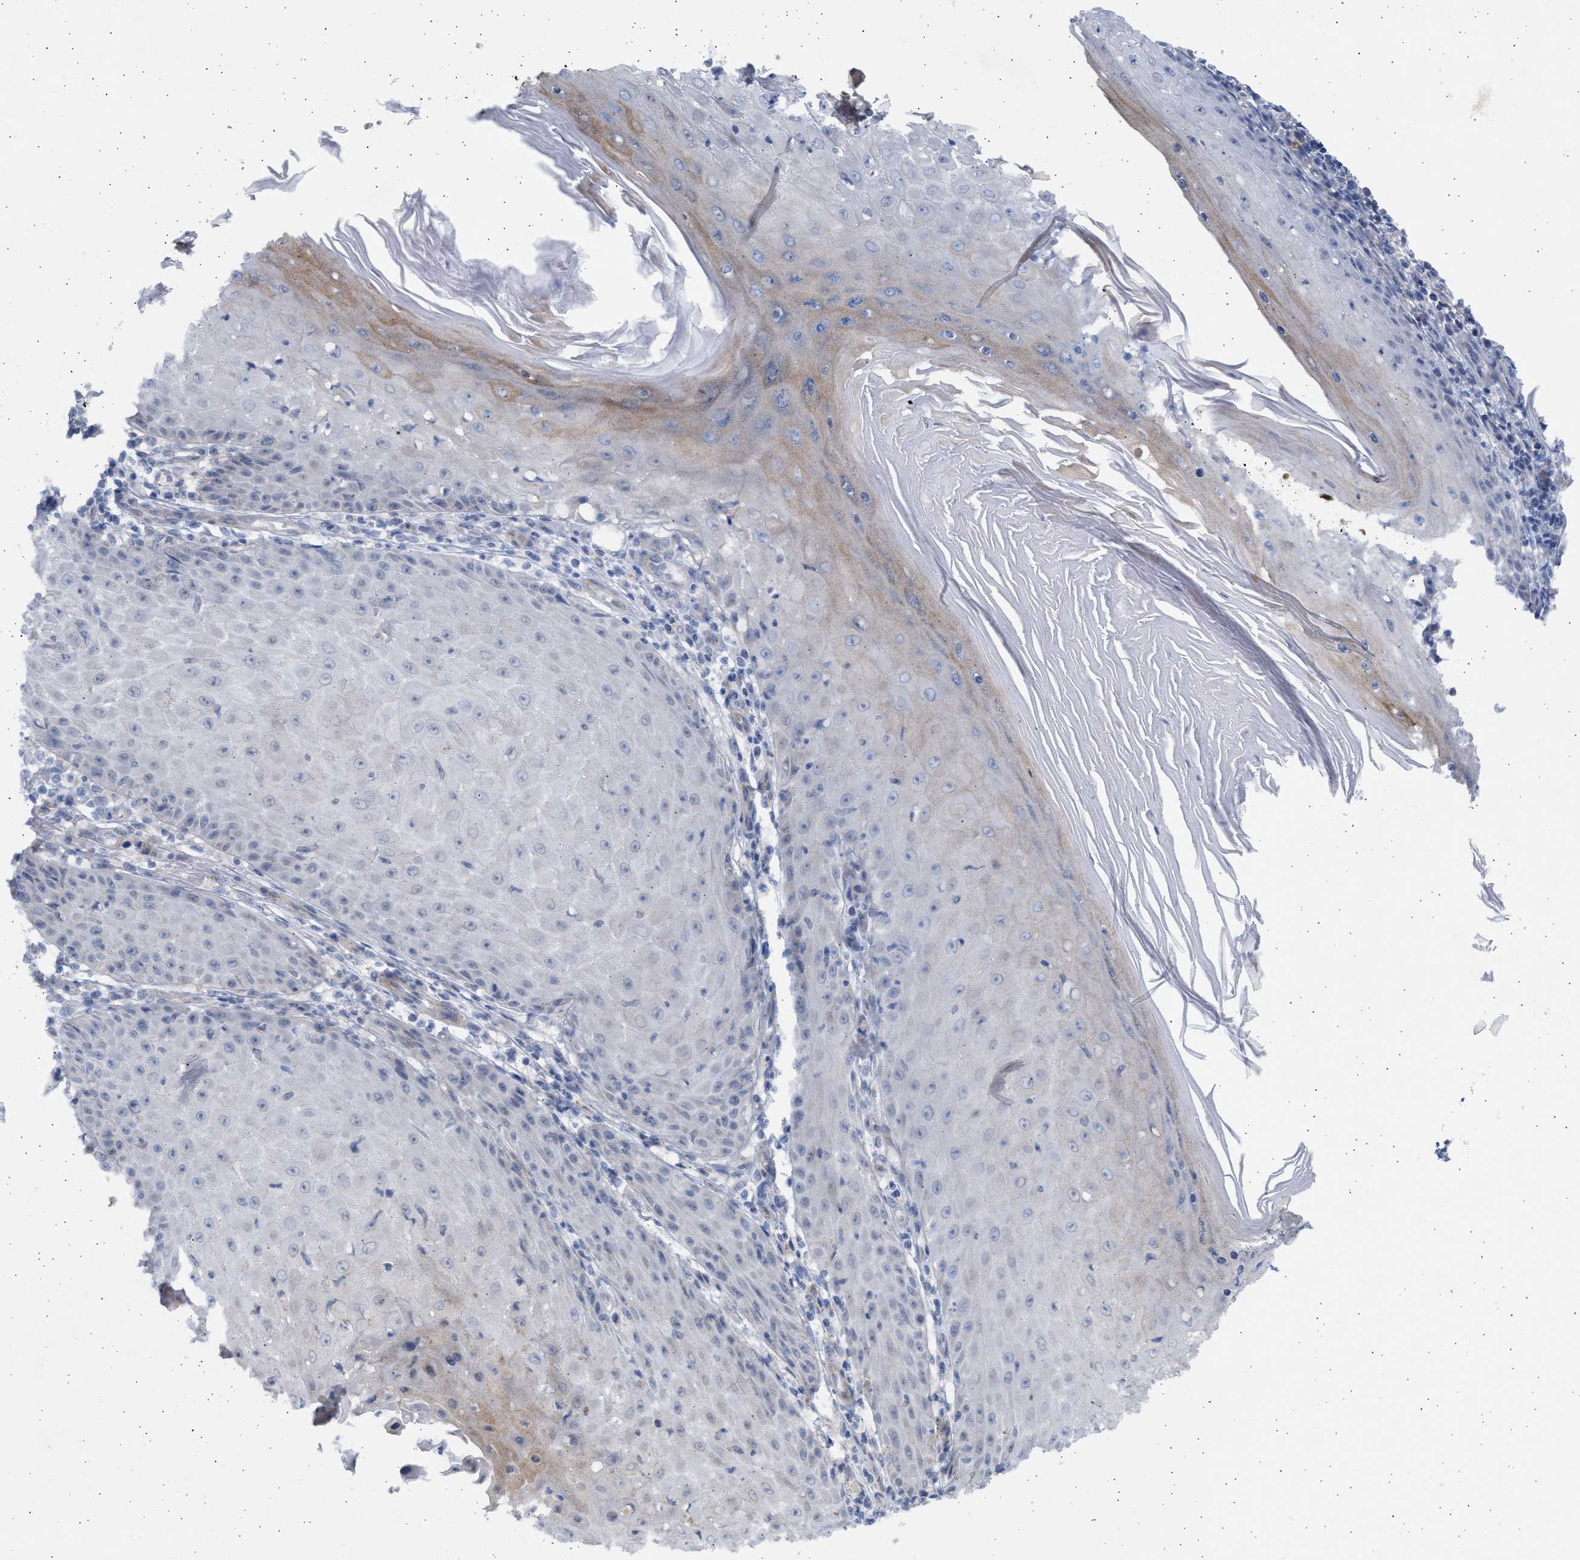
{"staining": {"intensity": "negative", "quantity": "none", "location": "none"}, "tissue": "skin cancer", "cell_type": "Tumor cells", "image_type": "cancer", "snomed": [{"axis": "morphology", "description": "Squamous cell carcinoma, NOS"}, {"axis": "topography", "description": "Skin"}], "caption": "A high-resolution image shows immunohistochemistry (IHC) staining of squamous cell carcinoma (skin), which demonstrates no significant staining in tumor cells.", "gene": "NBR1", "patient": {"sex": "female", "age": 73}}